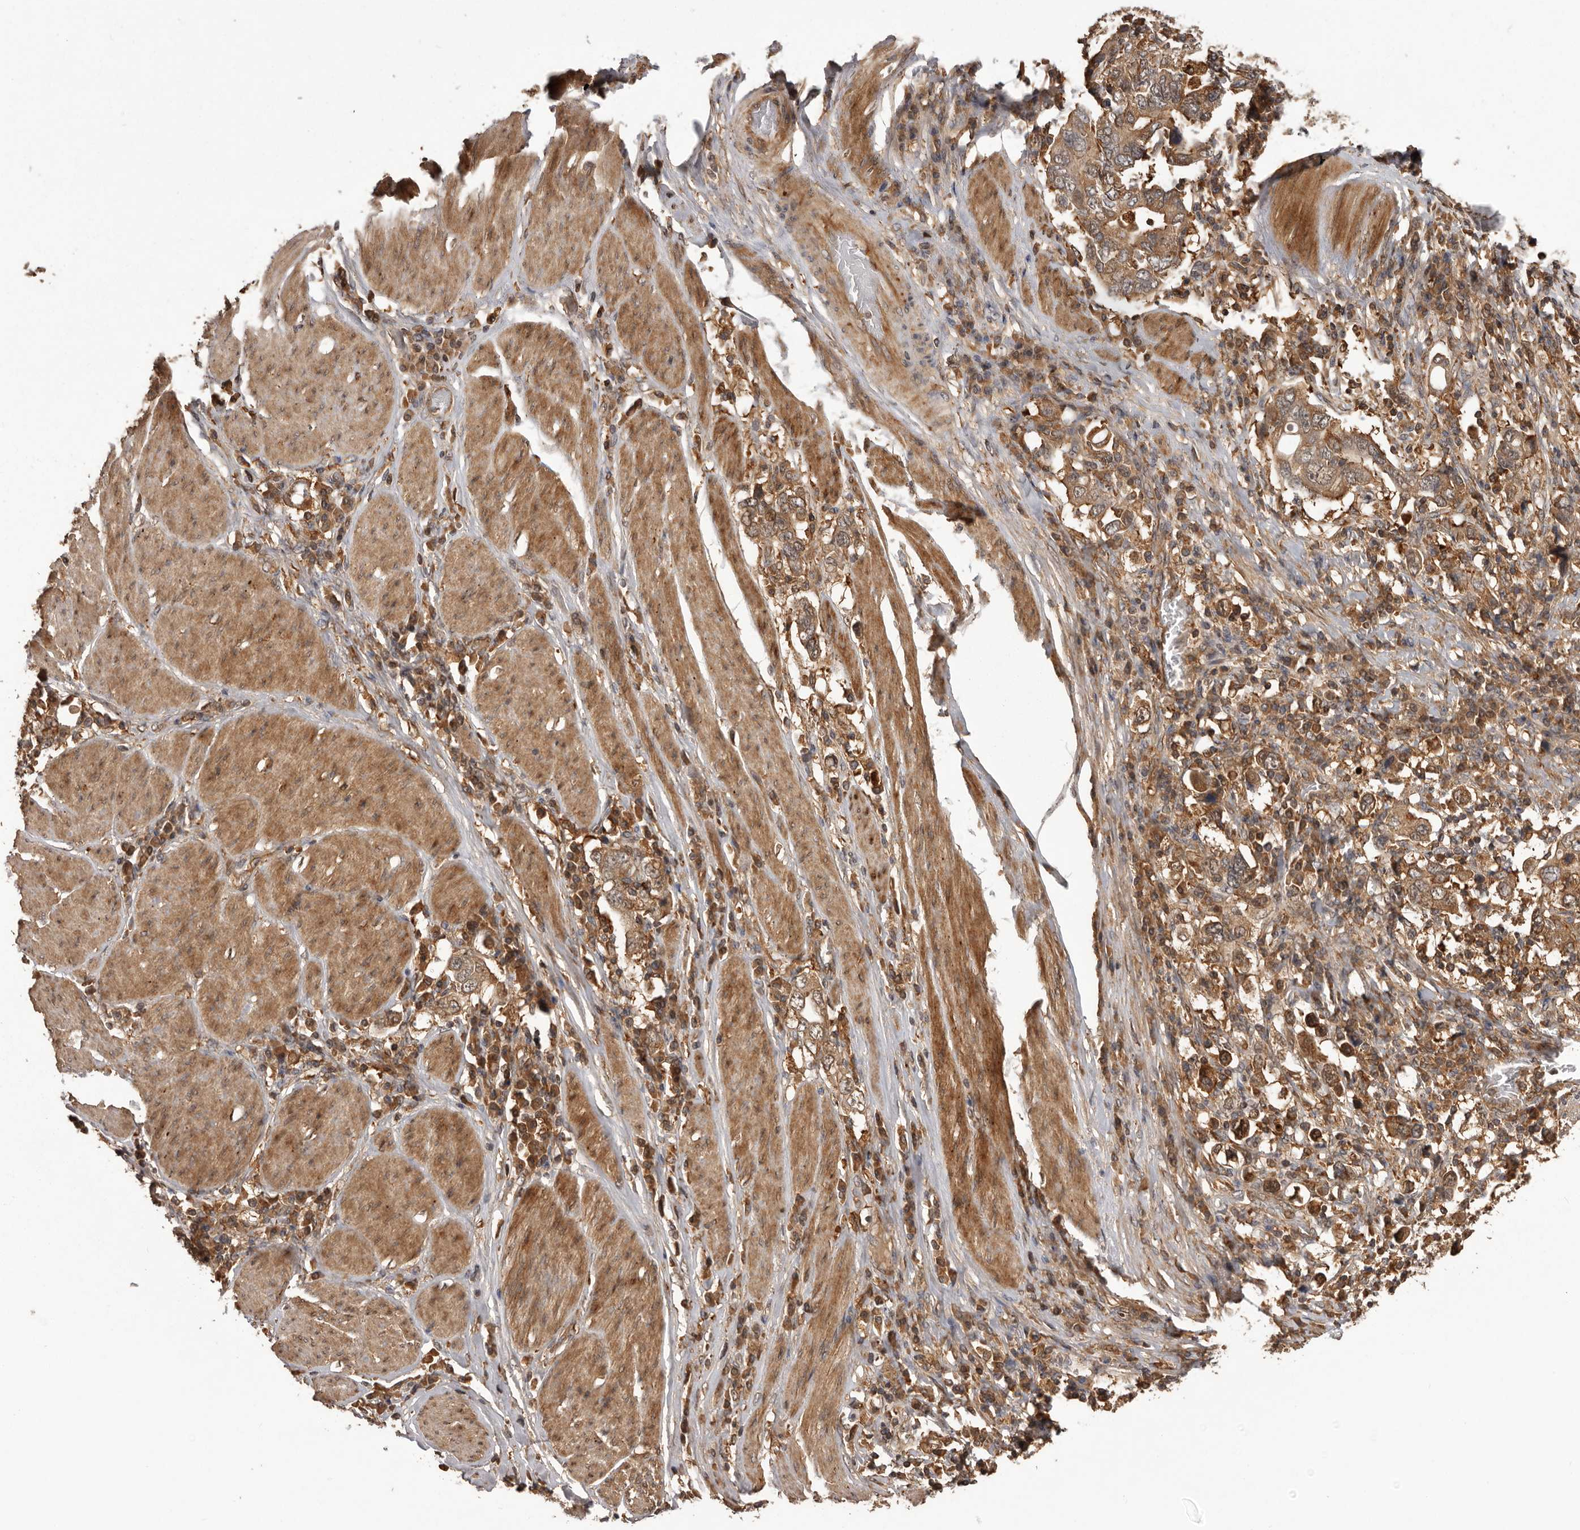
{"staining": {"intensity": "moderate", "quantity": ">75%", "location": "cytoplasmic/membranous"}, "tissue": "stomach cancer", "cell_type": "Tumor cells", "image_type": "cancer", "snomed": [{"axis": "morphology", "description": "Adenocarcinoma, NOS"}, {"axis": "topography", "description": "Stomach, upper"}], "caption": "Tumor cells display moderate cytoplasmic/membranous expression in about >75% of cells in adenocarcinoma (stomach).", "gene": "SLC22A3", "patient": {"sex": "male", "age": 62}}